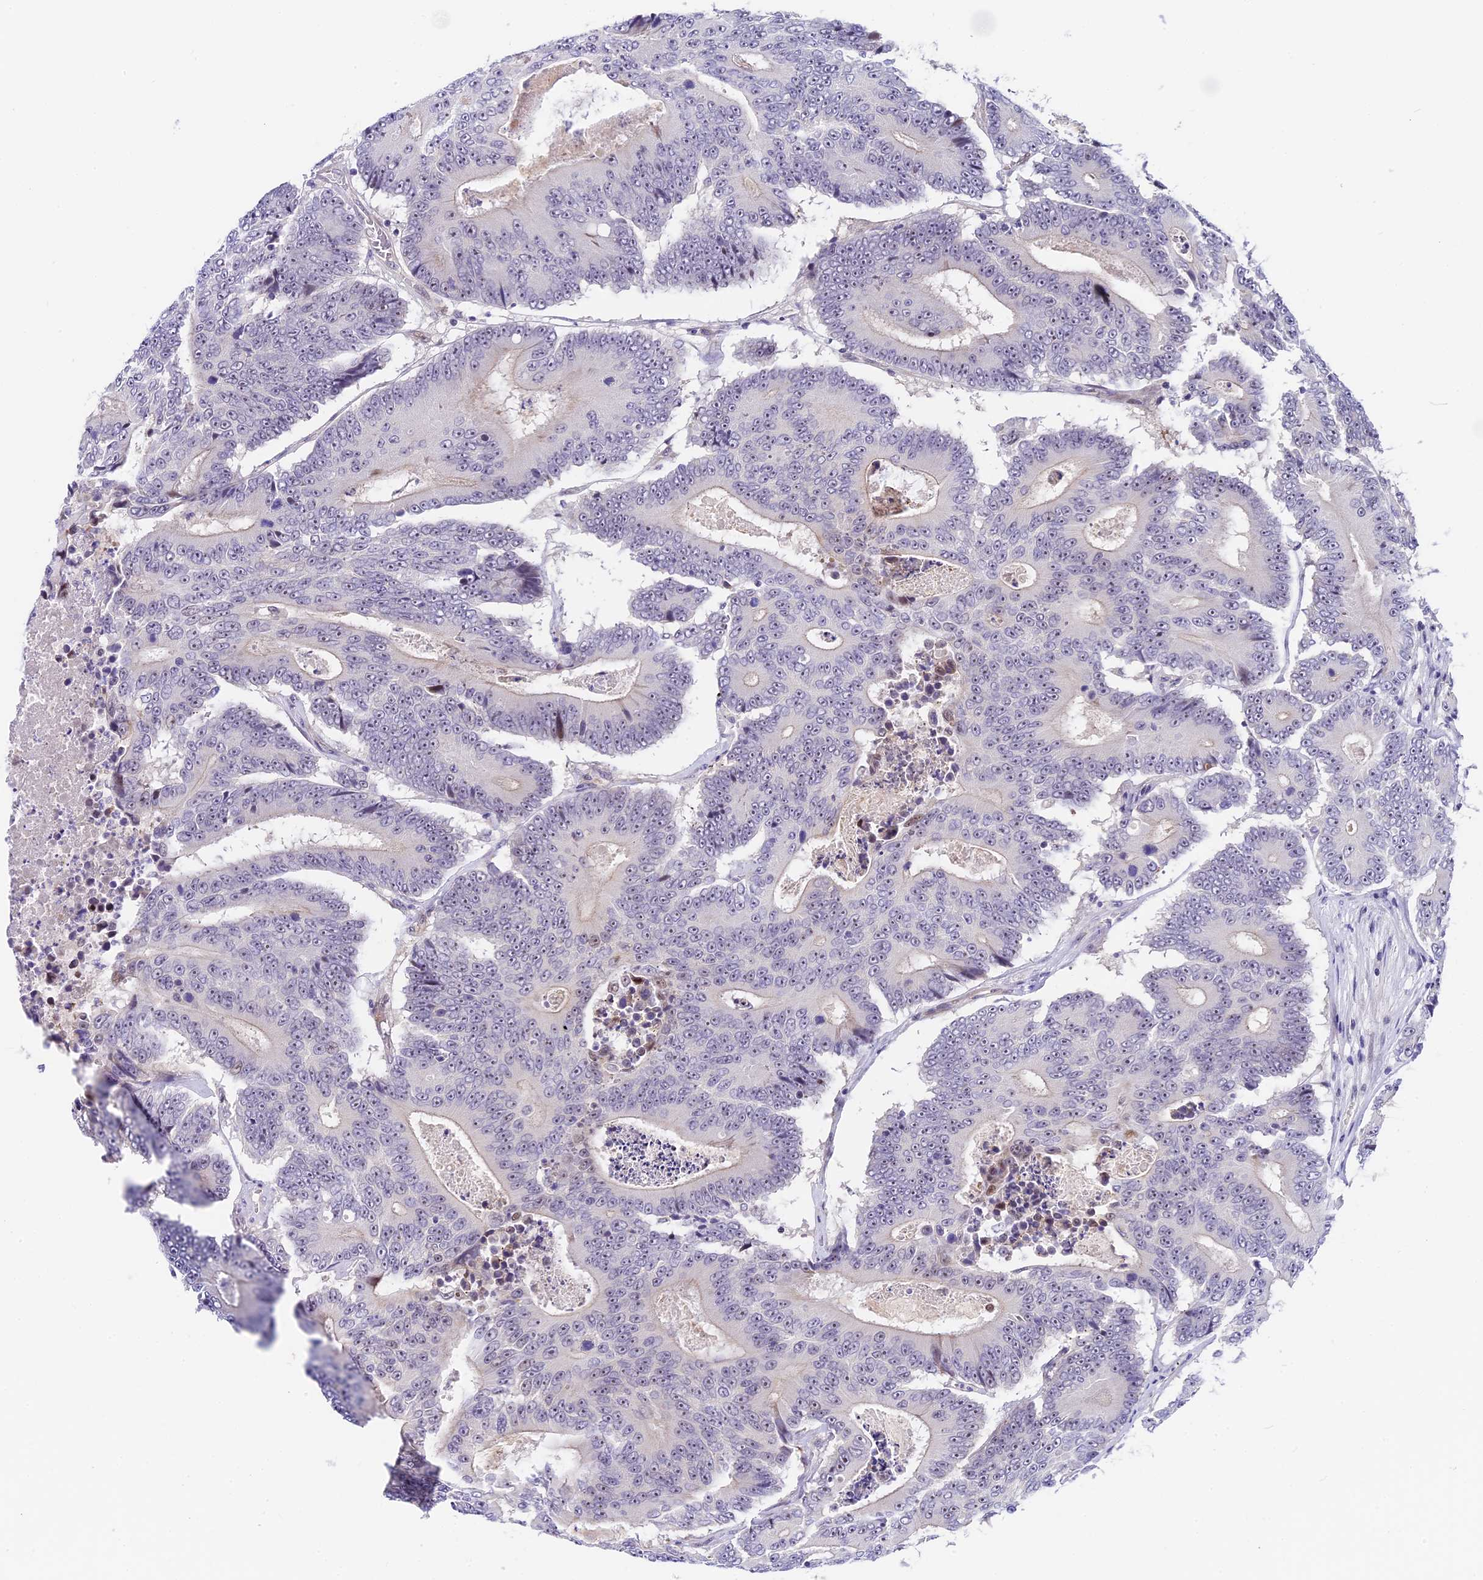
{"staining": {"intensity": "negative", "quantity": "none", "location": "none"}, "tissue": "colorectal cancer", "cell_type": "Tumor cells", "image_type": "cancer", "snomed": [{"axis": "morphology", "description": "Adenocarcinoma, NOS"}, {"axis": "topography", "description": "Colon"}], "caption": "This is an immunohistochemistry micrograph of colorectal cancer (adenocarcinoma). There is no expression in tumor cells.", "gene": "MIDN", "patient": {"sex": "male", "age": 83}}